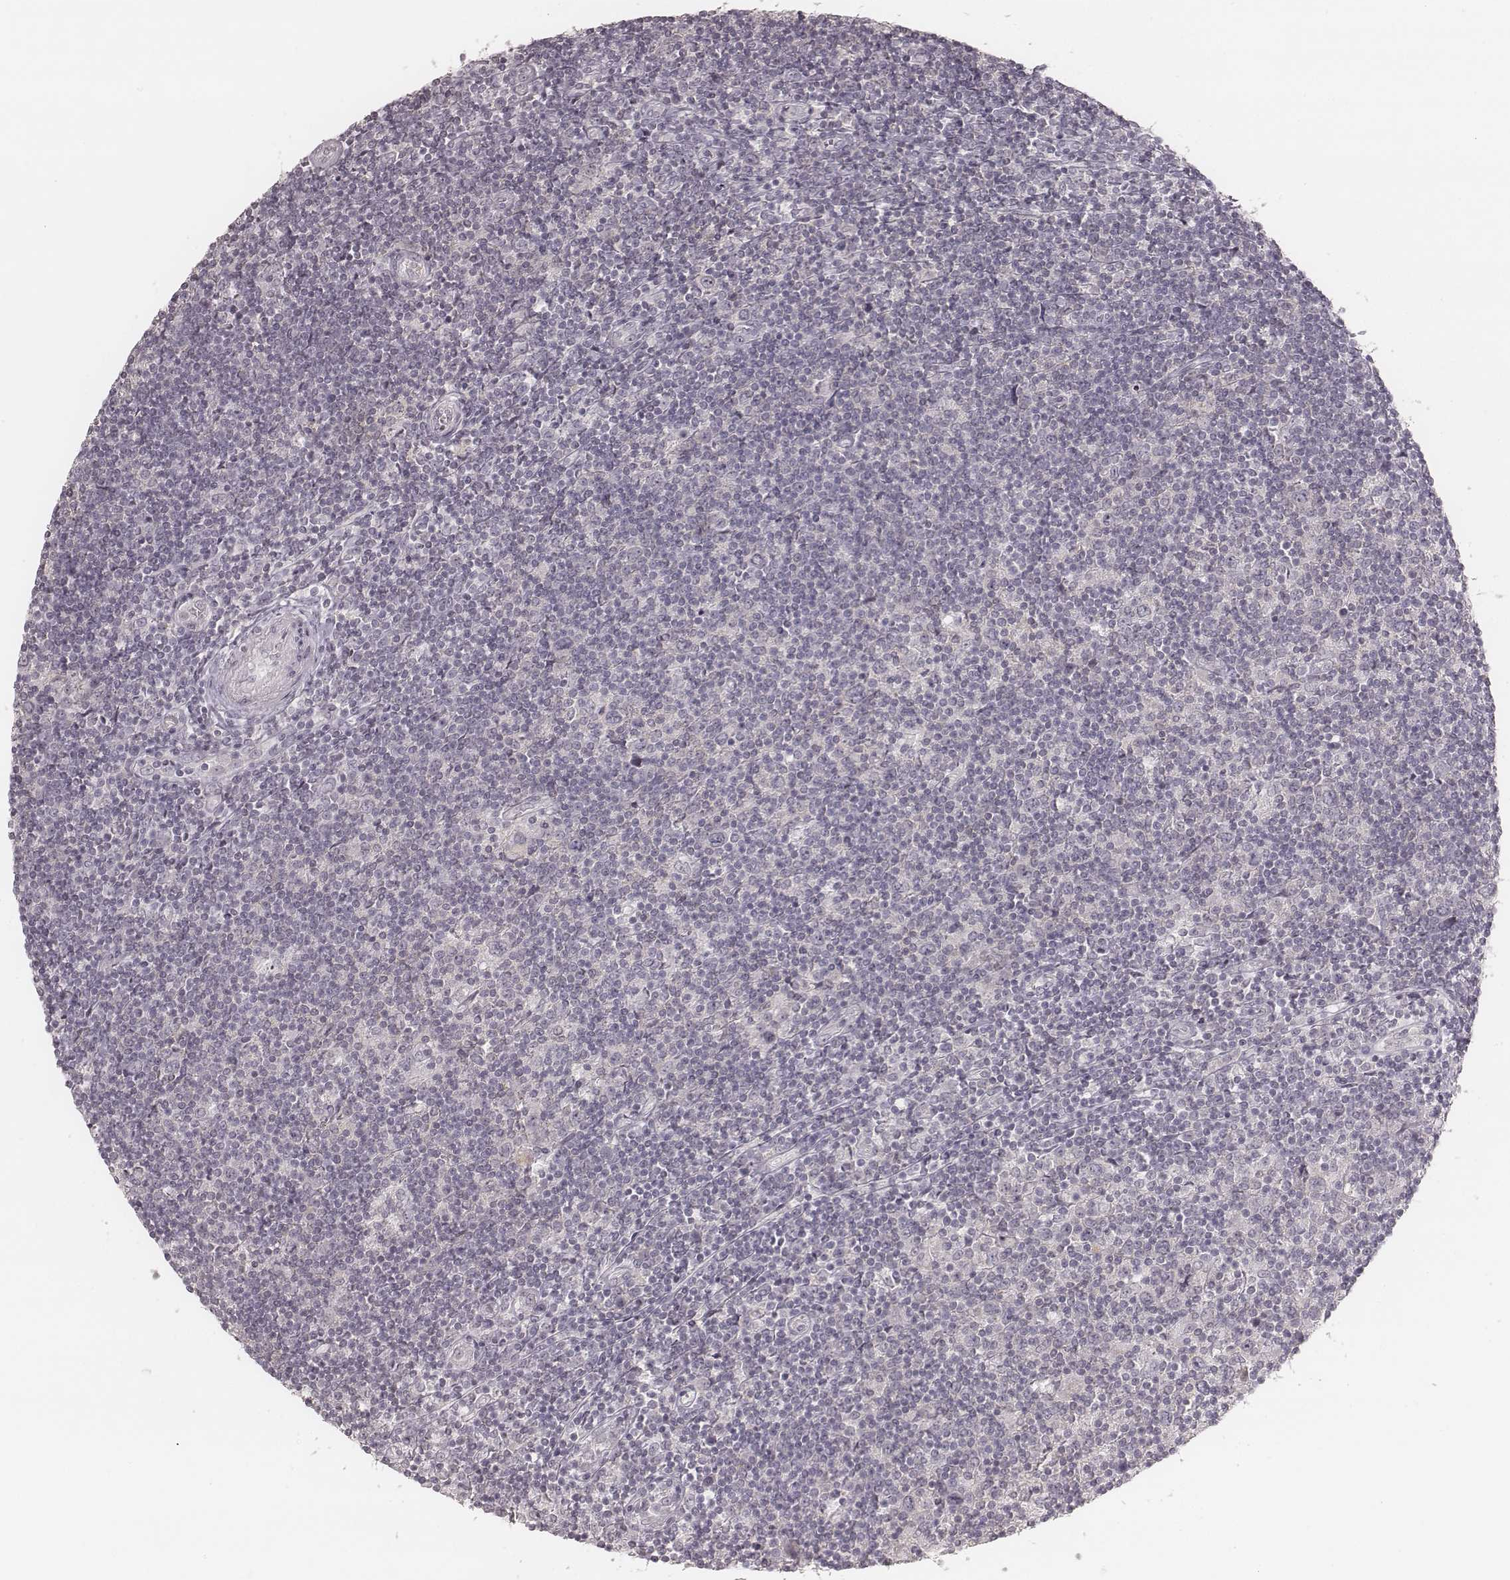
{"staining": {"intensity": "negative", "quantity": "none", "location": "none"}, "tissue": "lymphoma", "cell_type": "Tumor cells", "image_type": "cancer", "snomed": [{"axis": "morphology", "description": "Hodgkin's disease, NOS"}, {"axis": "topography", "description": "Lymph node"}], "caption": "Tumor cells show no significant protein positivity in Hodgkin's disease.", "gene": "ACACB", "patient": {"sex": "male", "age": 40}}